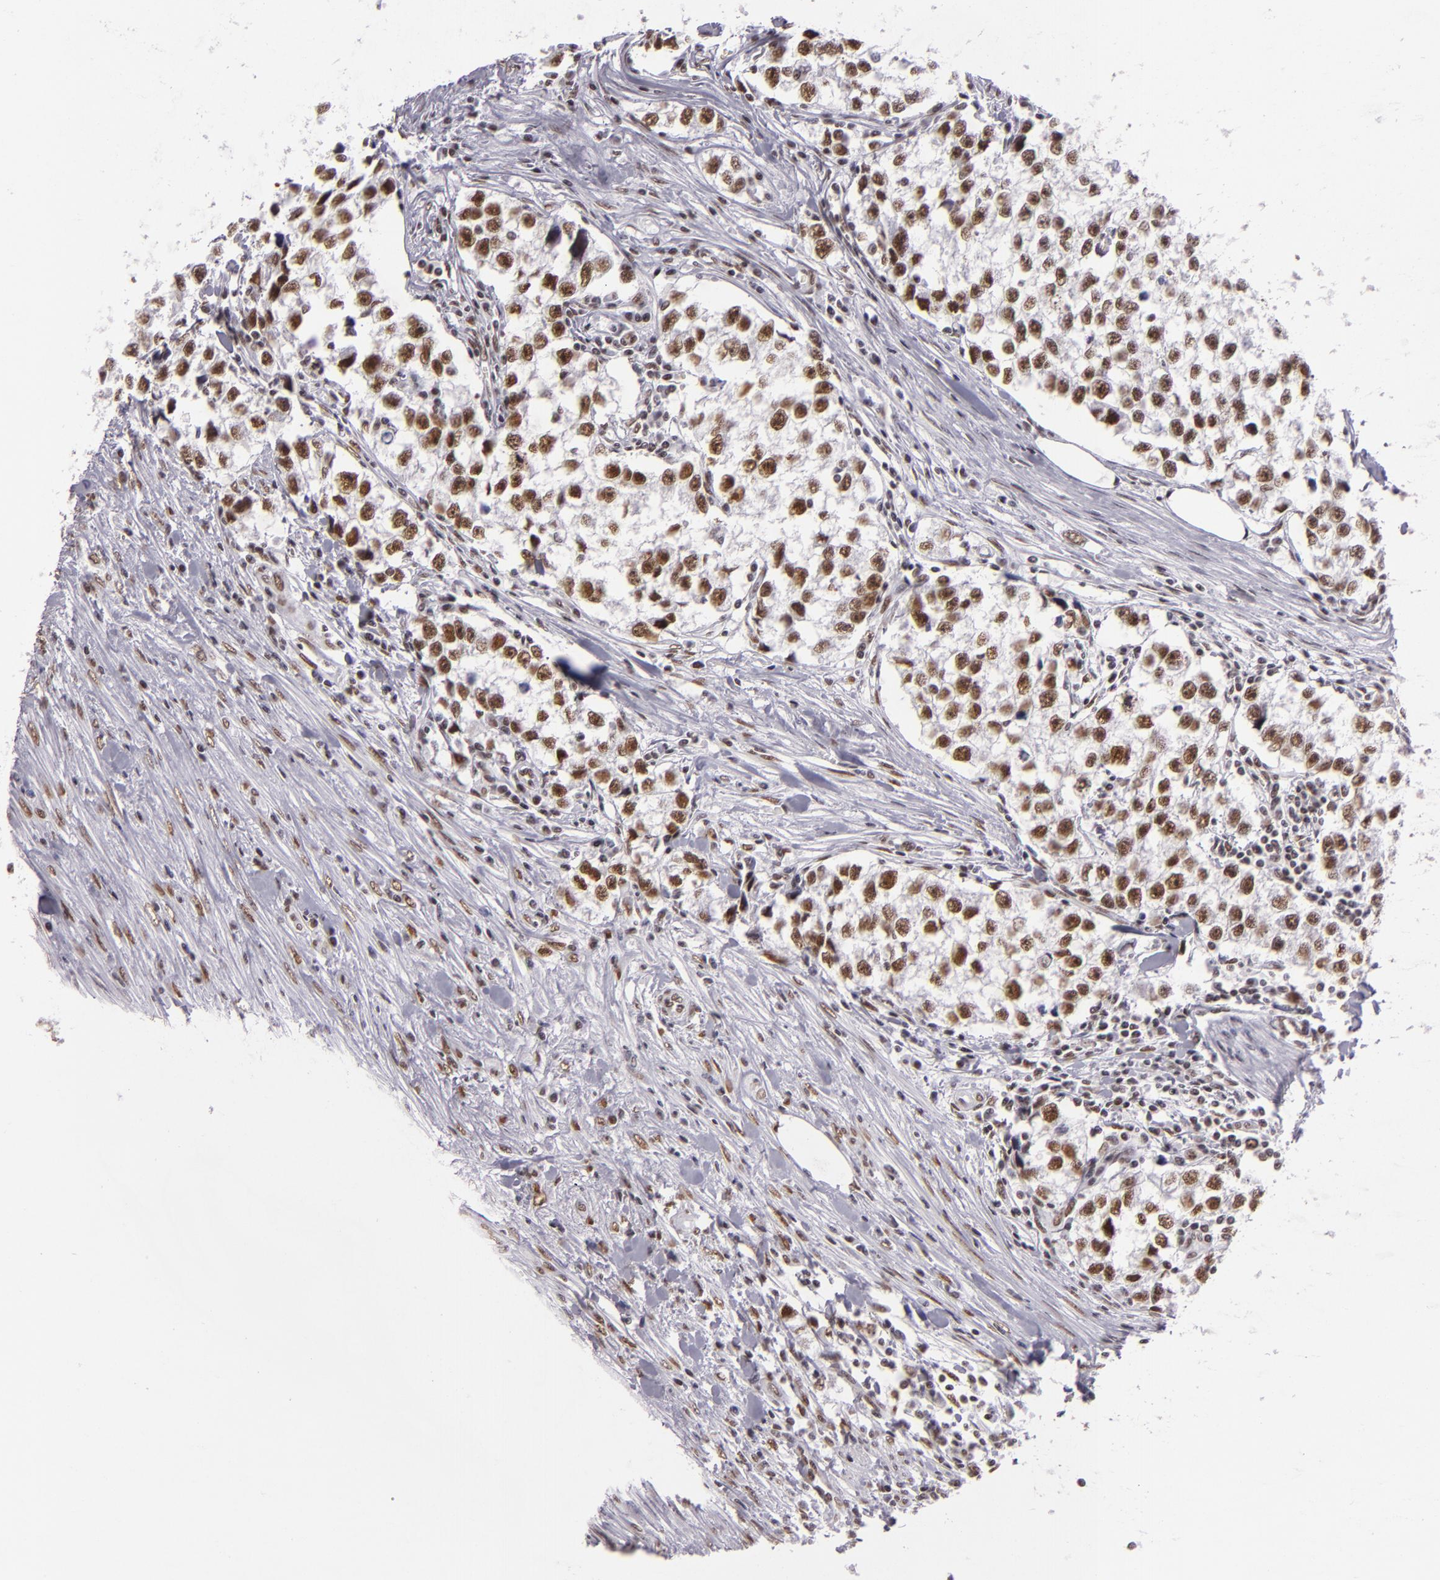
{"staining": {"intensity": "moderate", "quantity": ">75%", "location": "nuclear"}, "tissue": "testis cancer", "cell_type": "Tumor cells", "image_type": "cancer", "snomed": [{"axis": "morphology", "description": "Seminoma, NOS"}, {"axis": "morphology", "description": "Carcinoma, Embryonal, NOS"}, {"axis": "topography", "description": "Testis"}], "caption": "Tumor cells demonstrate moderate nuclear positivity in about >75% of cells in testis seminoma.", "gene": "BRD8", "patient": {"sex": "male", "age": 30}}